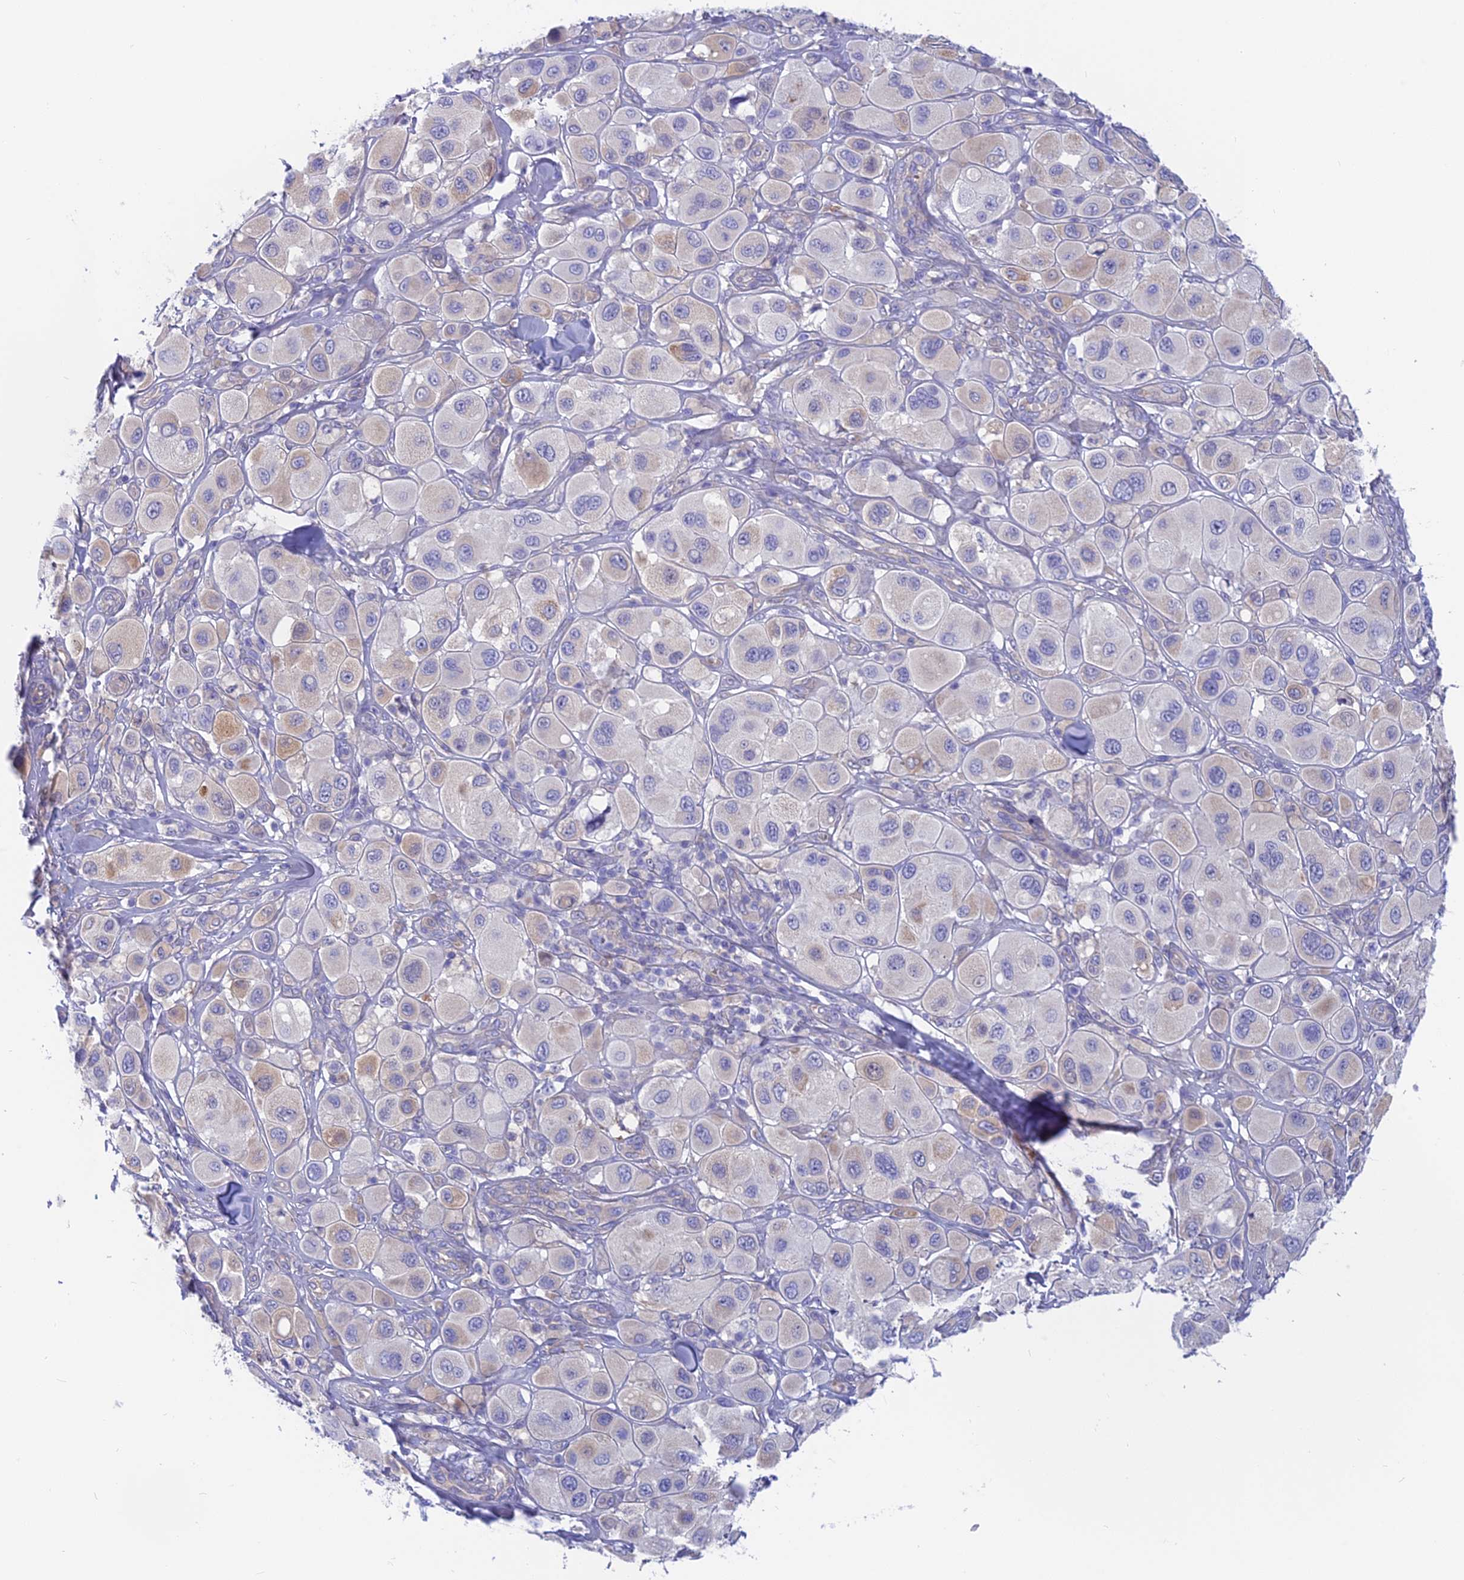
{"staining": {"intensity": "weak", "quantity": "<25%", "location": "cytoplasmic/membranous"}, "tissue": "melanoma", "cell_type": "Tumor cells", "image_type": "cancer", "snomed": [{"axis": "morphology", "description": "Malignant melanoma, Metastatic site"}, {"axis": "topography", "description": "Skin"}], "caption": "Malignant melanoma (metastatic site) stained for a protein using immunohistochemistry (IHC) shows no expression tumor cells.", "gene": "LZTFL1", "patient": {"sex": "male", "age": 41}}